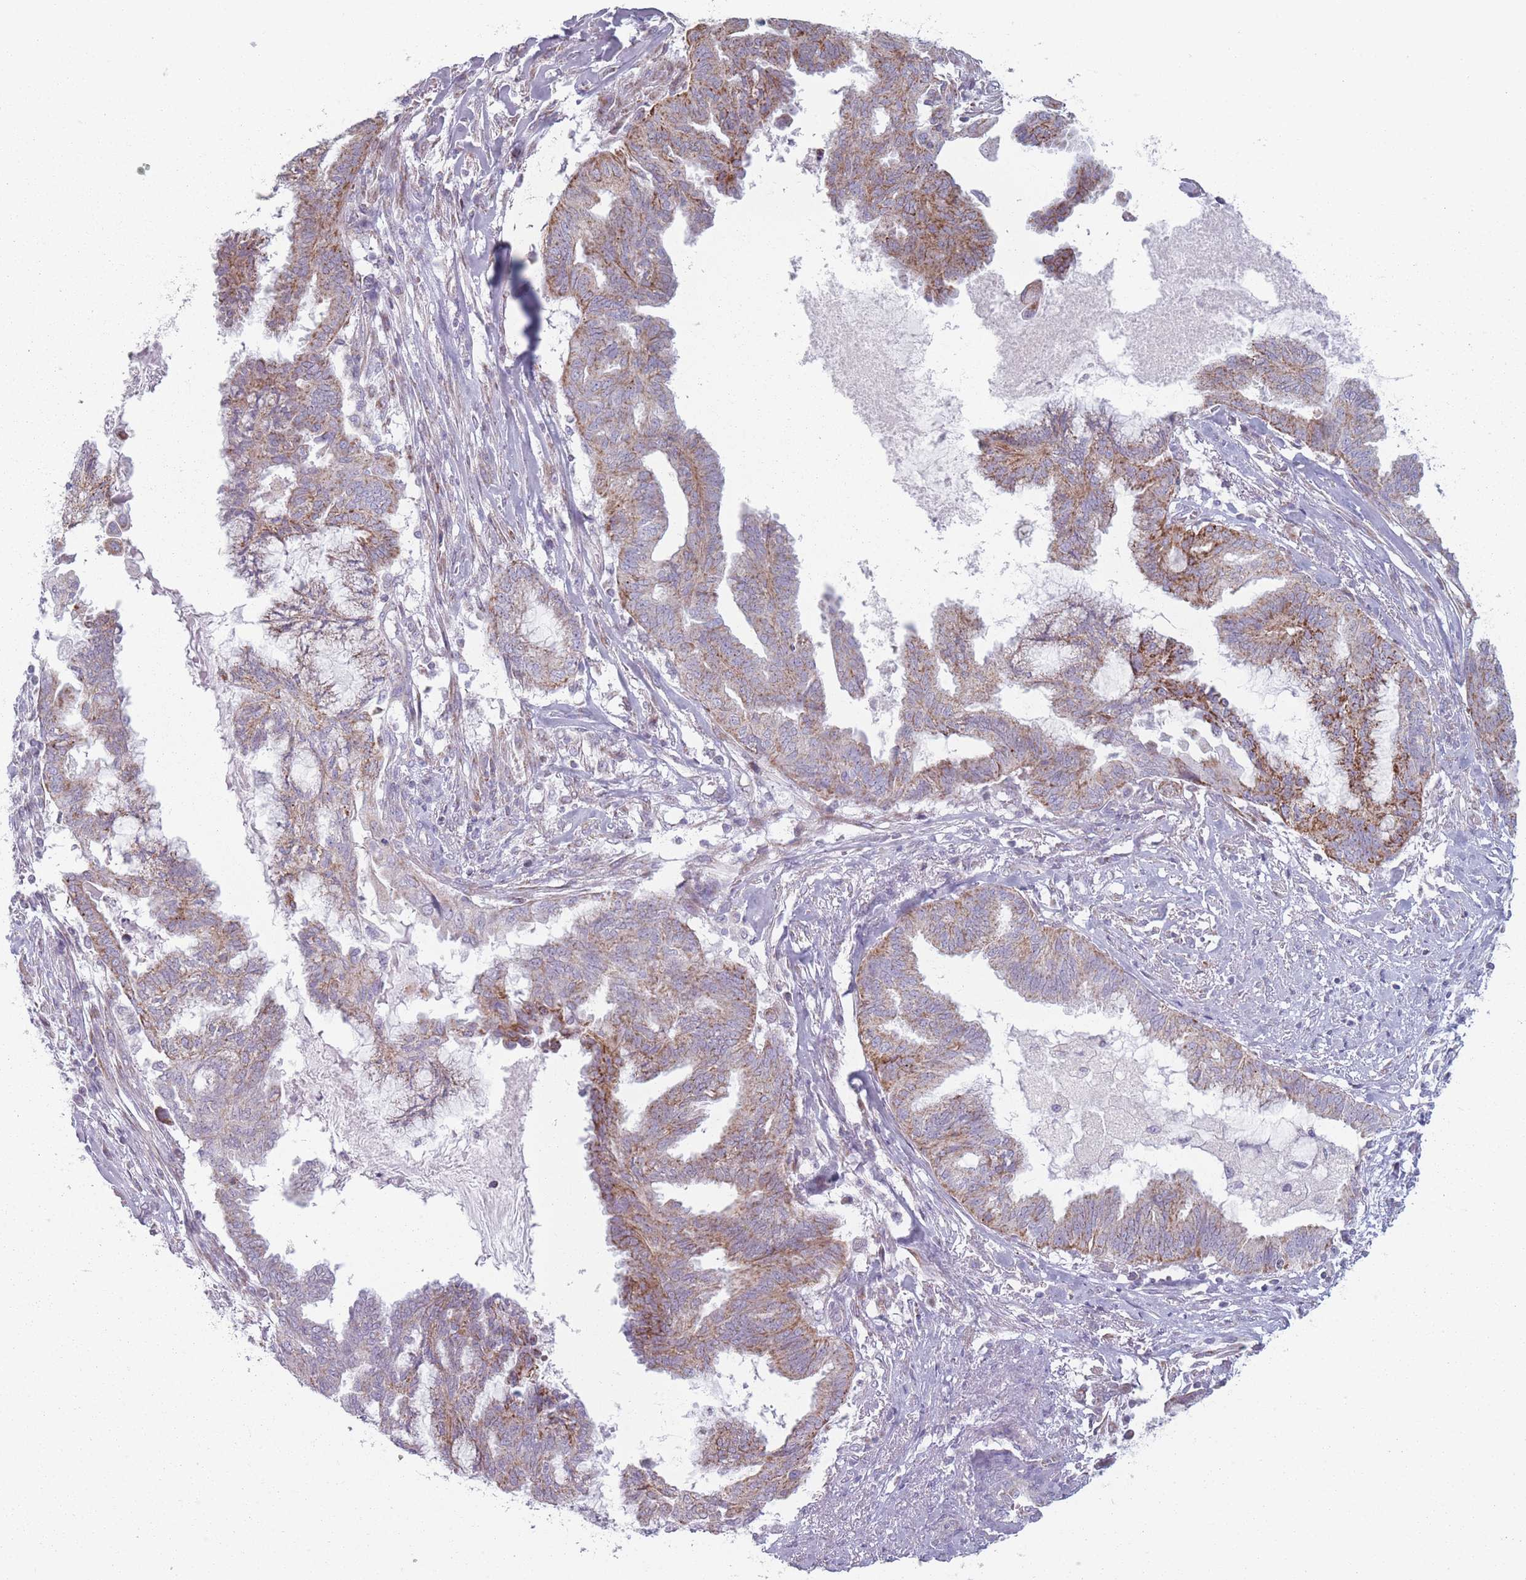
{"staining": {"intensity": "moderate", "quantity": "25%-75%", "location": "cytoplasmic/membranous"}, "tissue": "endometrial cancer", "cell_type": "Tumor cells", "image_type": "cancer", "snomed": [{"axis": "morphology", "description": "Adenocarcinoma, NOS"}, {"axis": "topography", "description": "Endometrium"}], "caption": "IHC image of human adenocarcinoma (endometrial) stained for a protein (brown), which exhibits medium levels of moderate cytoplasmic/membranous positivity in approximately 25%-75% of tumor cells.", "gene": "DCHS1", "patient": {"sex": "female", "age": 86}}